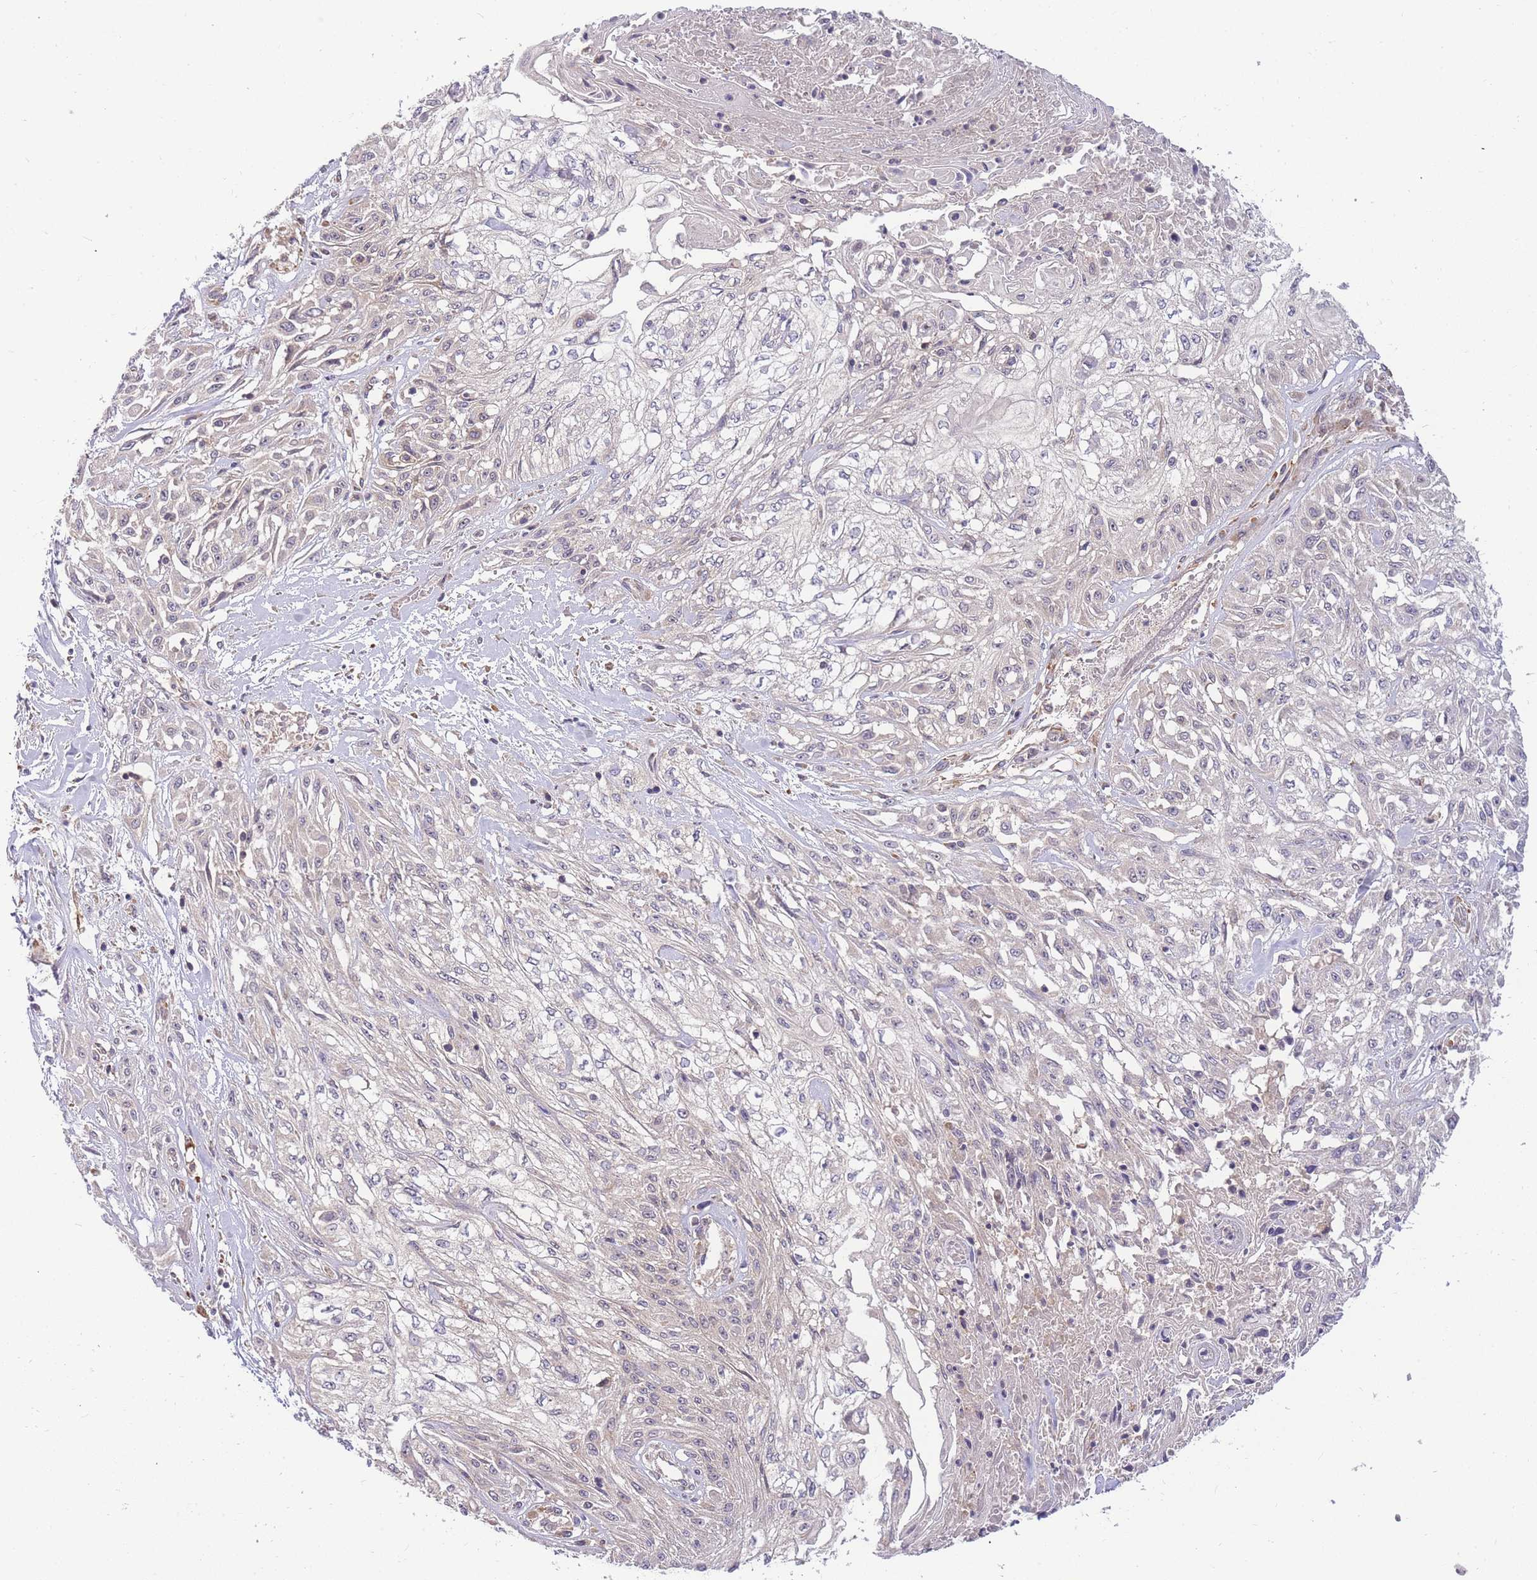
{"staining": {"intensity": "negative", "quantity": "none", "location": "none"}, "tissue": "skin cancer", "cell_type": "Tumor cells", "image_type": "cancer", "snomed": [{"axis": "morphology", "description": "Squamous cell carcinoma, NOS"}, {"axis": "morphology", "description": "Squamous cell carcinoma, metastatic, NOS"}, {"axis": "topography", "description": "Skin"}, {"axis": "topography", "description": "Lymph node"}], "caption": "Immunohistochemistry photomicrograph of human skin cancer (squamous cell carcinoma) stained for a protein (brown), which exhibits no staining in tumor cells. (DAB (3,3'-diaminobenzidine) immunohistochemistry visualized using brightfield microscopy, high magnification).", "gene": "ZNF577", "patient": {"sex": "male", "age": 75}}